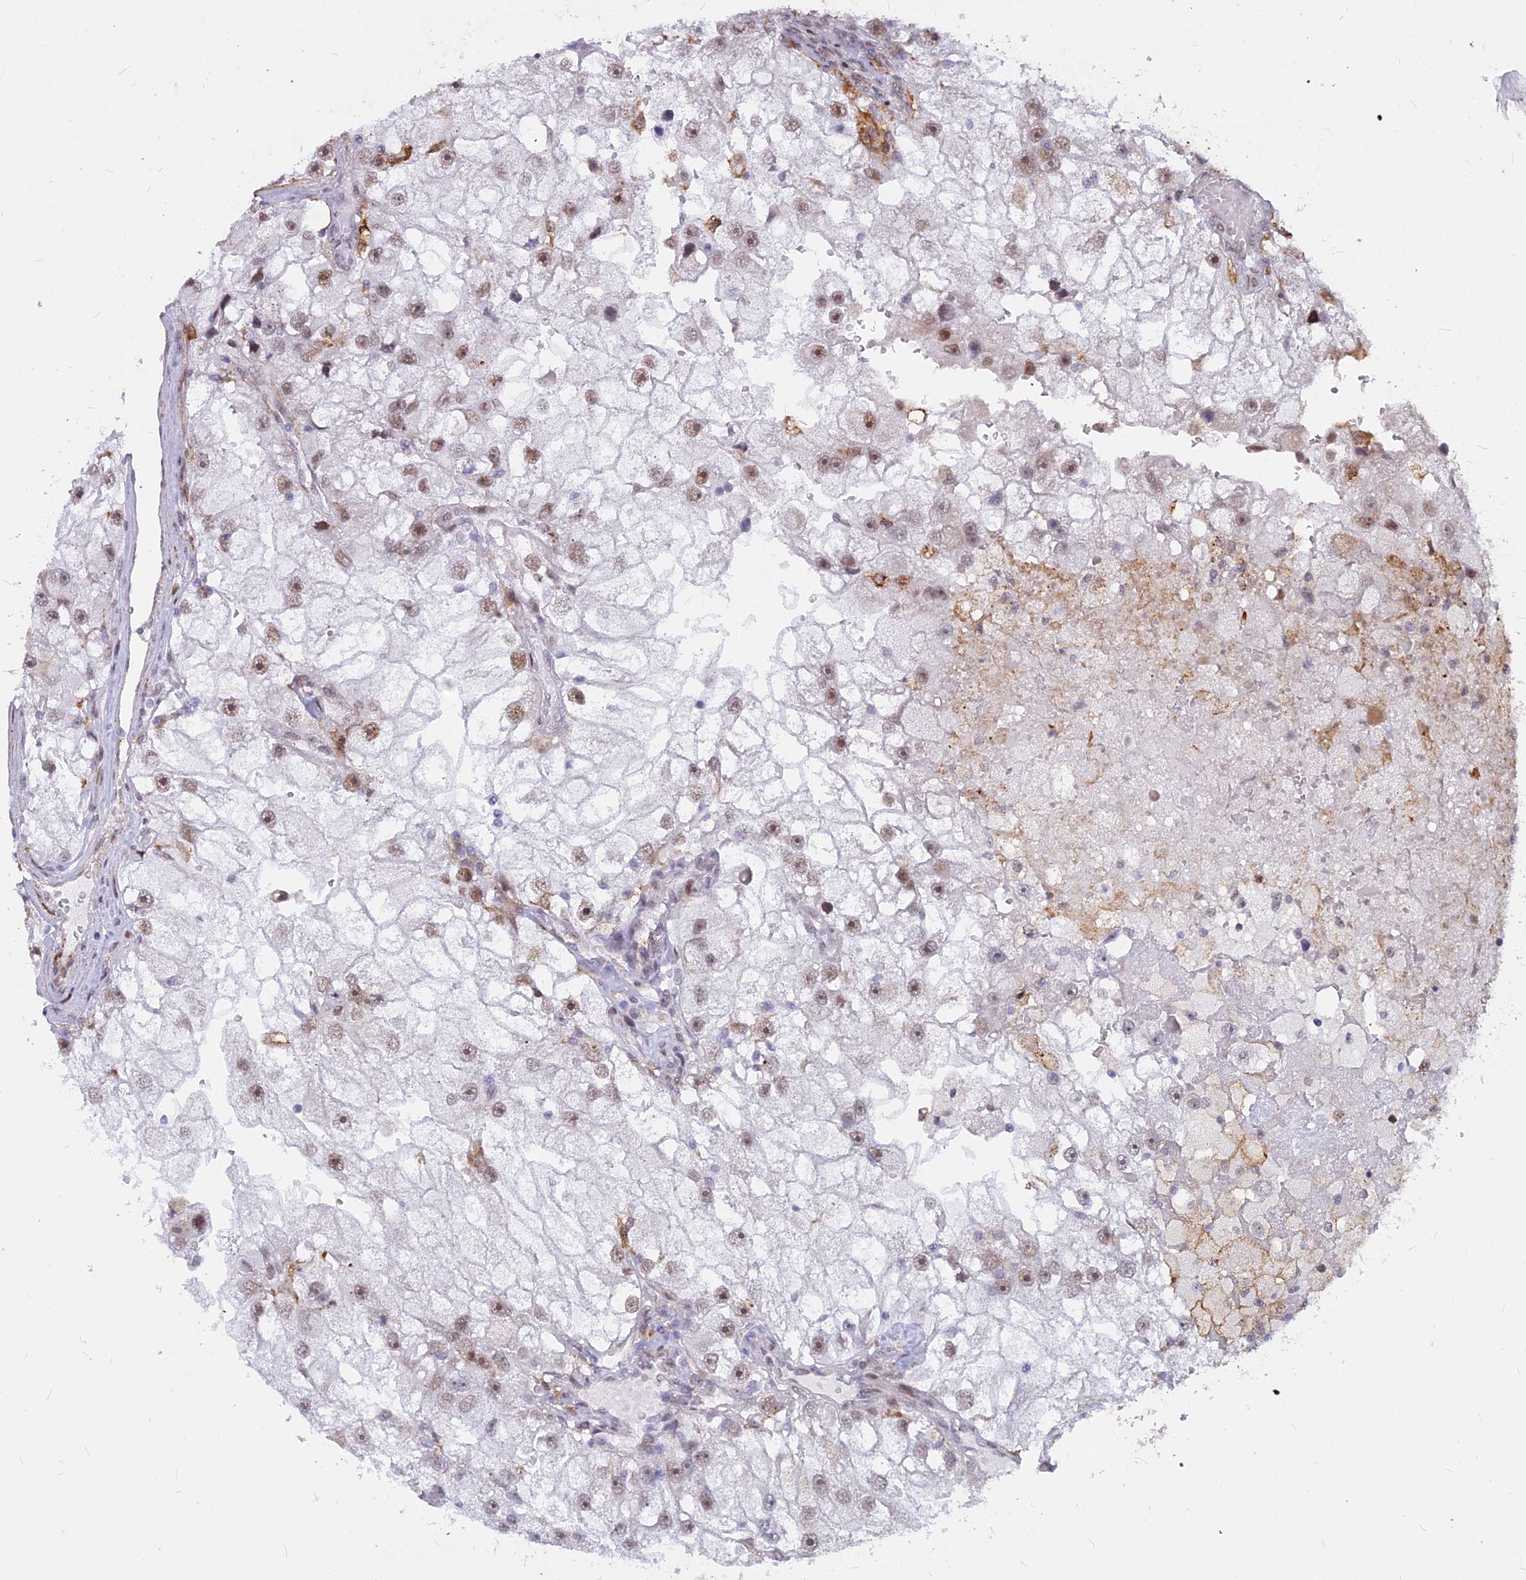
{"staining": {"intensity": "moderate", "quantity": ">75%", "location": "nuclear"}, "tissue": "renal cancer", "cell_type": "Tumor cells", "image_type": "cancer", "snomed": [{"axis": "morphology", "description": "Adenocarcinoma, NOS"}, {"axis": "topography", "description": "Kidney"}], "caption": "Immunohistochemical staining of human renal adenocarcinoma reveals medium levels of moderate nuclear protein positivity in approximately >75% of tumor cells. The protein is stained brown, and the nuclei are stained in blue (DAB IHC with brightfield microscopy, high magnification).", "gene": "ALG10", "patient": {"sex": "male", "age": 63}}